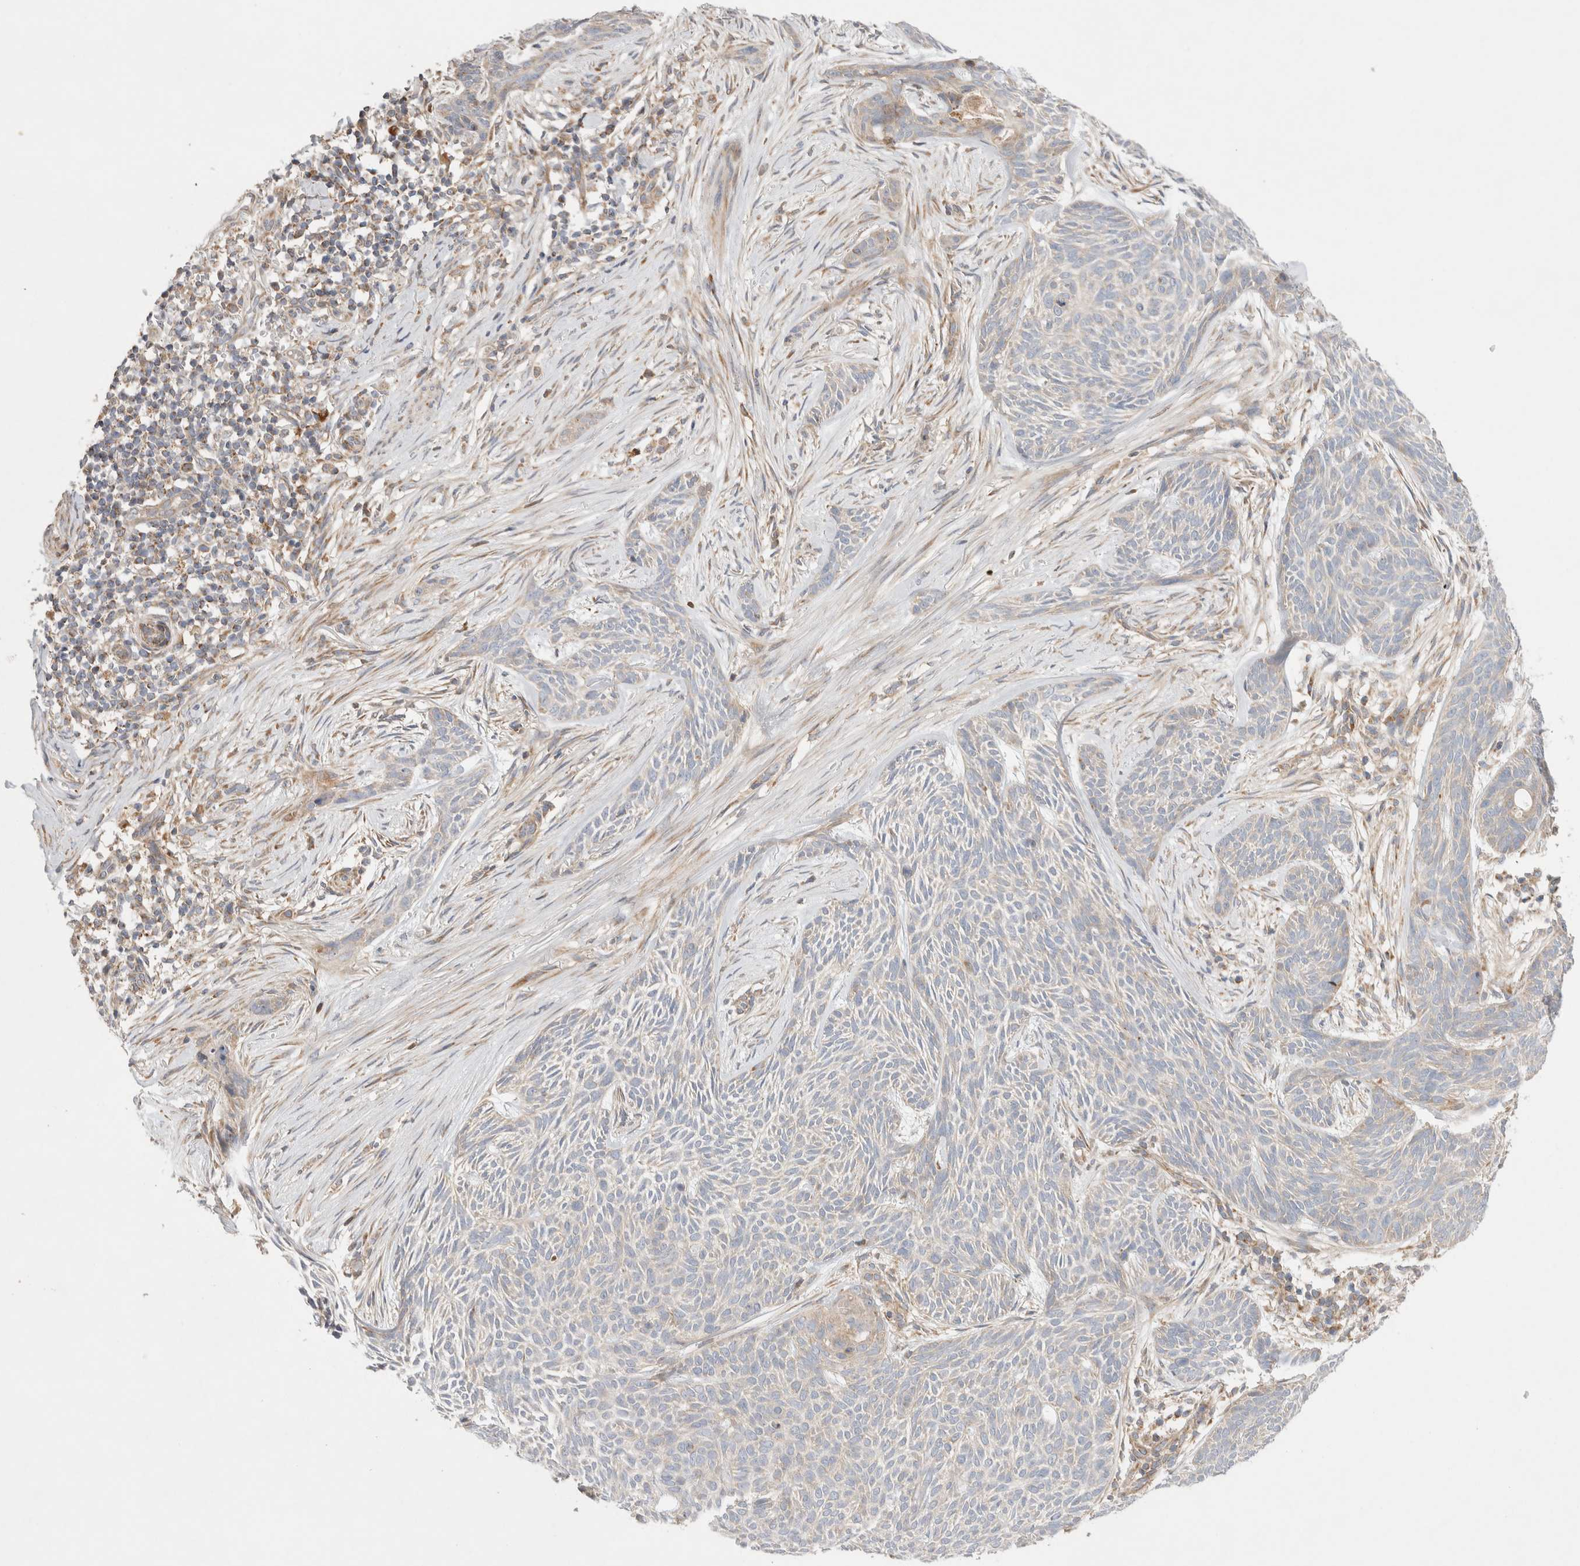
{"staining": {"intensity": "negative", "quantity": "none", "location": "none"}, "tissue": "skin cancer", "cell_type": "Tumor cells", "image_type": "cancer", "snomed": [{"axis": "morphology", "description": "Basal cell carcinoma"}, {"axis": "topography", "description": "Skin"}], "caption": "Tumor cells are negative for brown protein staining in basal cell carcinoma (skin). (Stains: DAB (3,3'-diaminobenzidine) immunohistochemistry with hematoxylin counter stain, Microscopy: brightfield microscopy at high magnification).", "gene": "TBC1D16", "patient": {"sex": "female", "age": 59}}